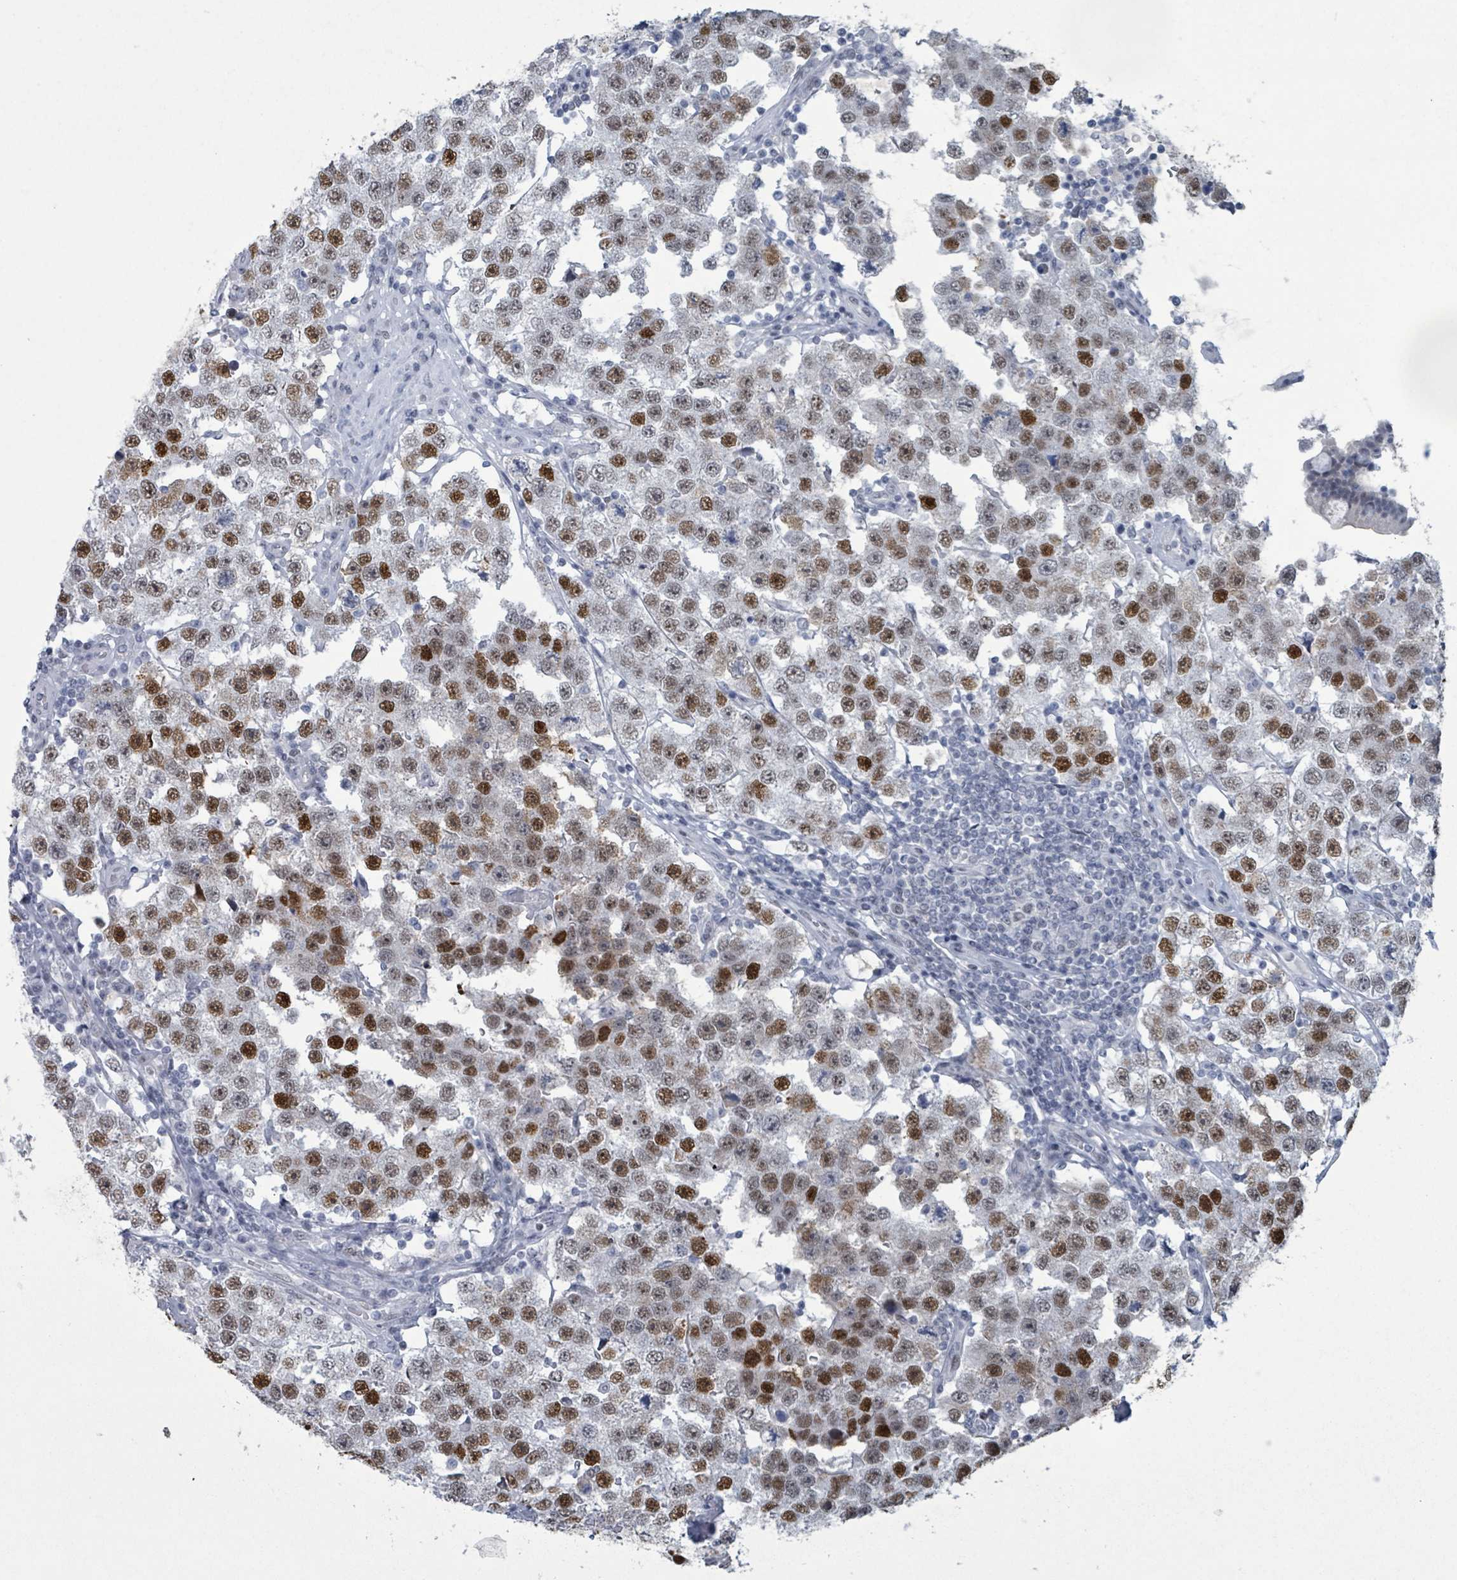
{"staining": {"intensity": "strong", "quantity": "25%-75%", "location": "nuclear"}, "tissue": "testis cancer", "cell_type": "Tumor cells", "image_type": "cancer", "snomed": [{"axis": "morphology", "description": "Seminoma, NOS"}, {"axis": "topography", "description": "Testis"}], "caption": "A high-resolution image shows immunohistochemistry staining of seminoma (testis), which exhibits strong nuclear staining in approximately 25%-75% of tumor cells.", "gene": "CT45A5", "patient": {"sex": "male", "age": 34}}